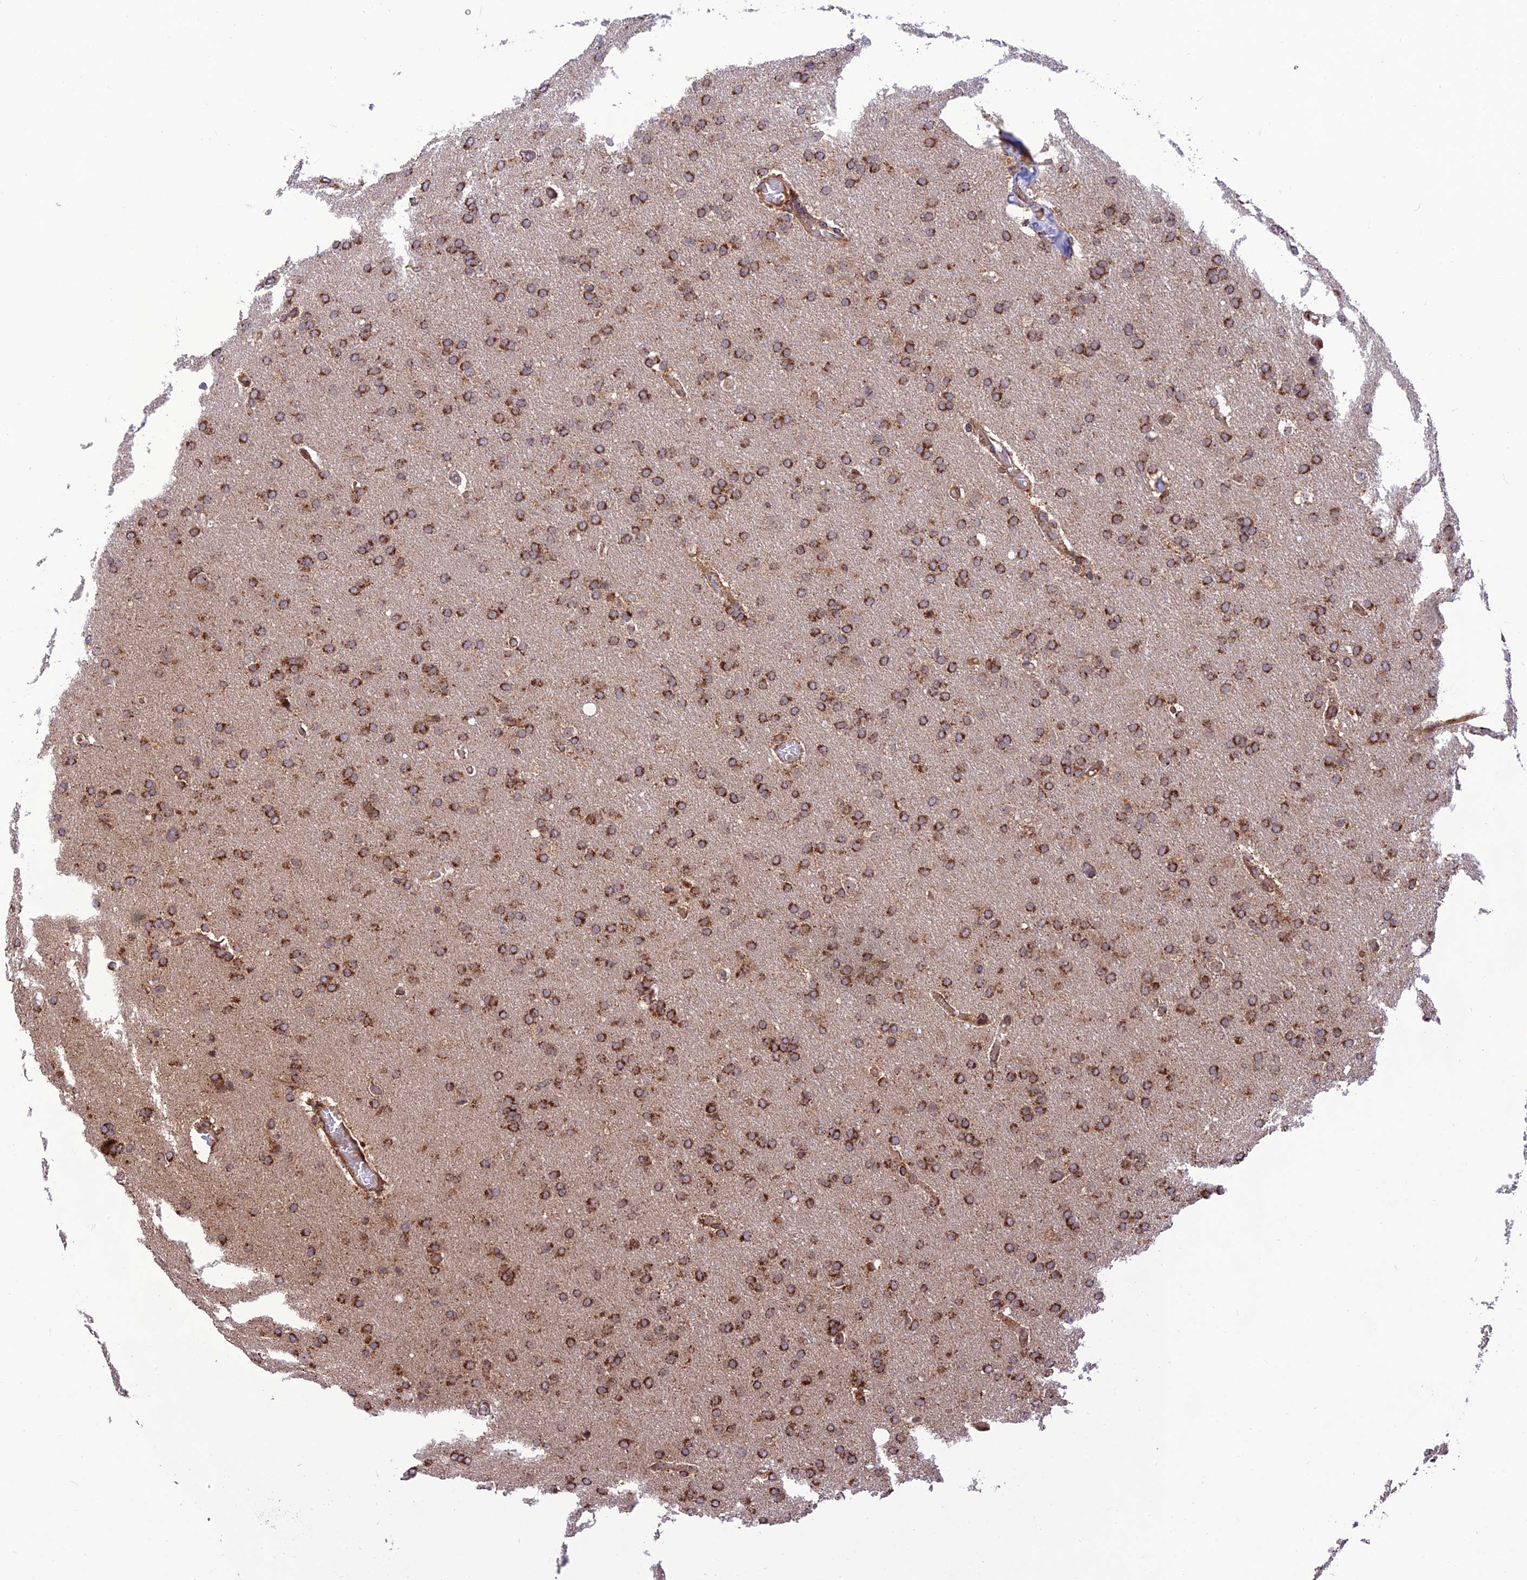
{"staining": {"intensity": "strong", "quantity": ">75%", "location": "cytoplasmic/membranous"}, "tissue": "glioma", "cell_type": "Tumor cells", "image_type": "cancer", "snomed": [{"axis": "morphology", "description": "Glioma, malignant, High grade"}, {"axis": "topography", "description": "Cerebral cortex"}], "caption": "About >75% of tumor cells in glioma reveal strong cytoplasmic/membranous protein expression as visualized by brown immunohistochemical staining.", "gene": "CRTAP", "patient": {"sex": "female", "age": 36}}